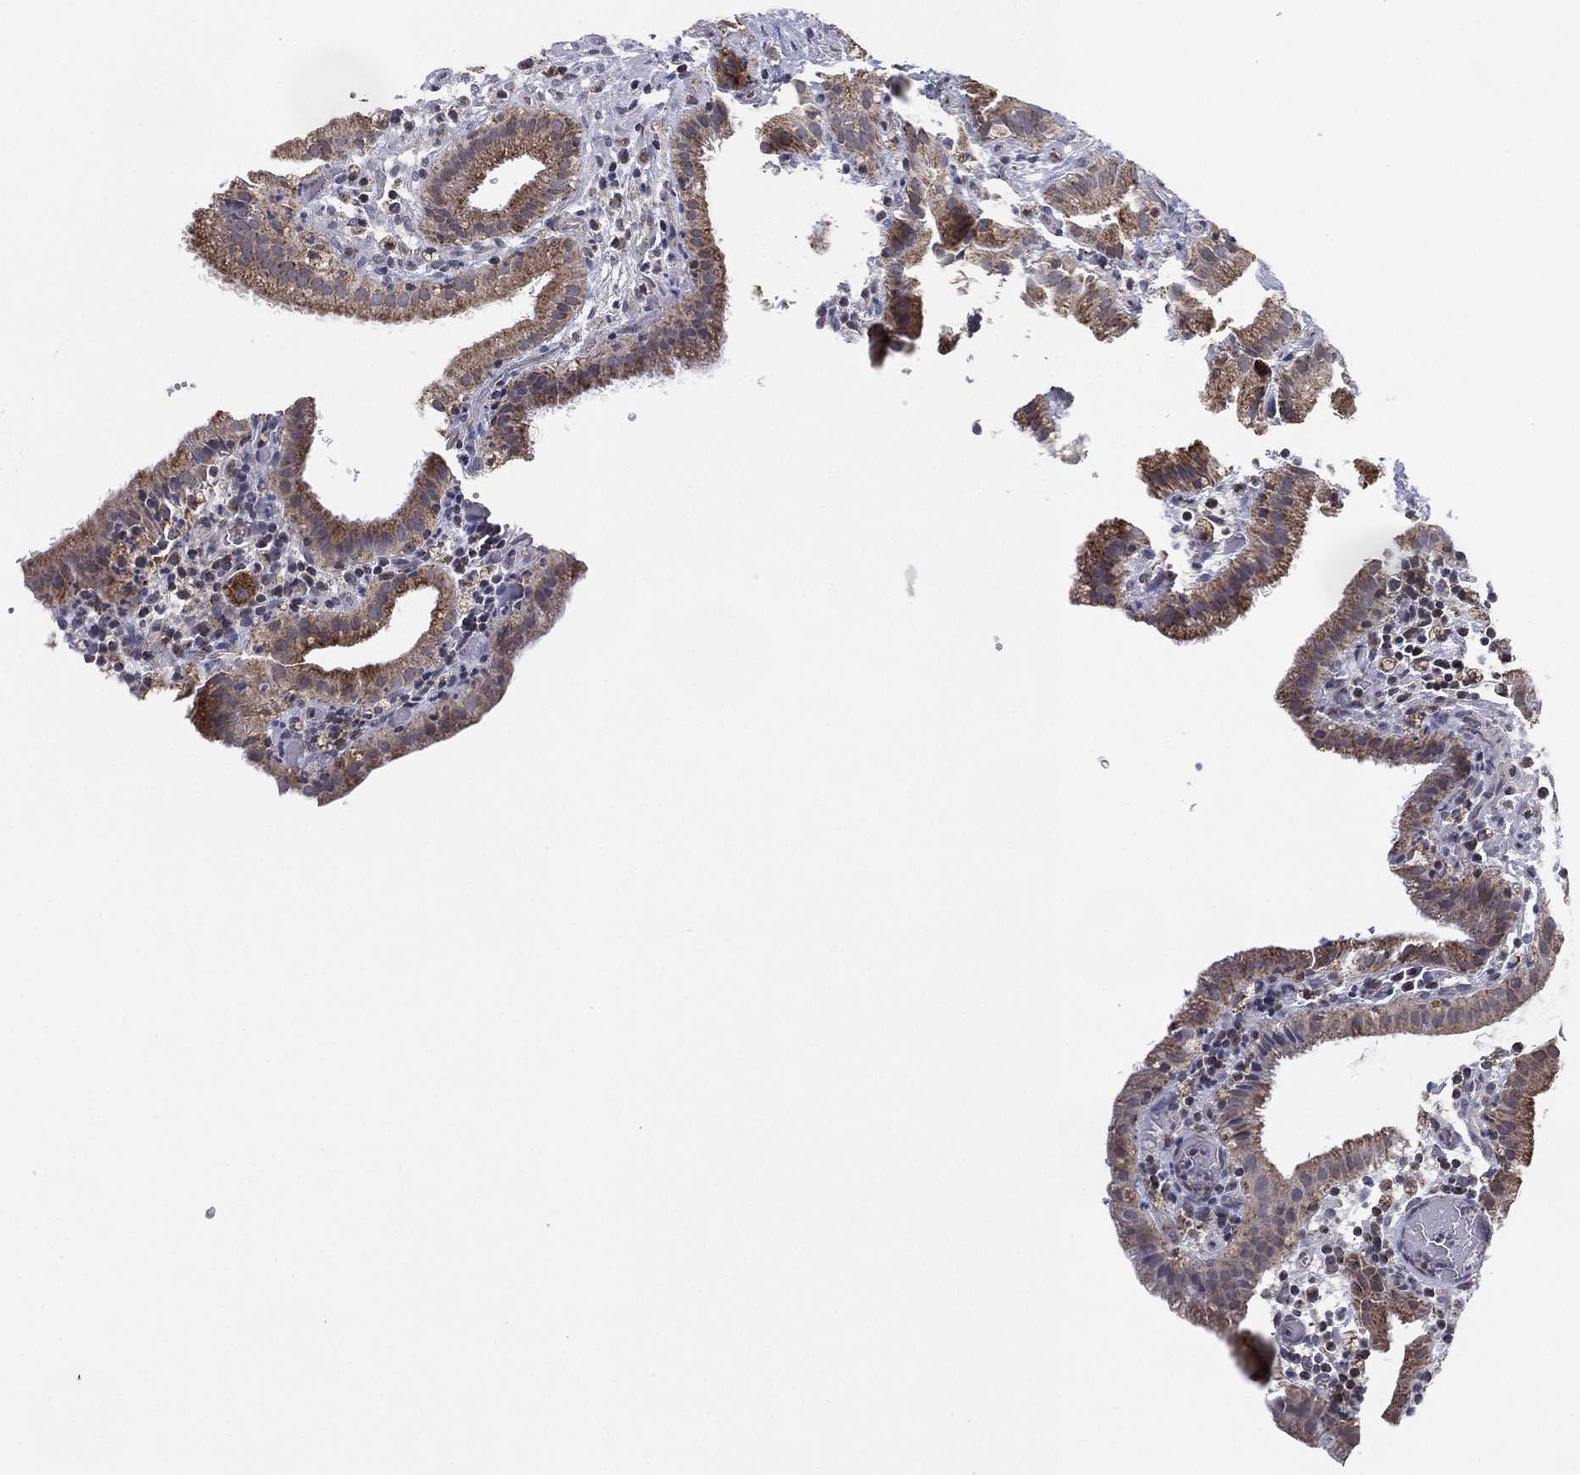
{"staining": {"intensity": "moderate", "quantity": ">75%", "location": "cytoplasmic/membranous"}, "tissue": "gallbladder", "cell_type": "Glandular cells", "image_type": "normal", "snomed": [{"axis": "morphology", "description": "Normal tissue, NOS"}, {"axis": "topography", "description": "Gallbladder"}], "caption": "An image of human gallbladder stained for a protein reveals moderate cytoplasmic/membranous brown staining in glandular cells. (DAB IHC with brightfield microscopy, high magnification).", "gene": "PSMG4", "patient": {"sex": "male", "age": 62}}